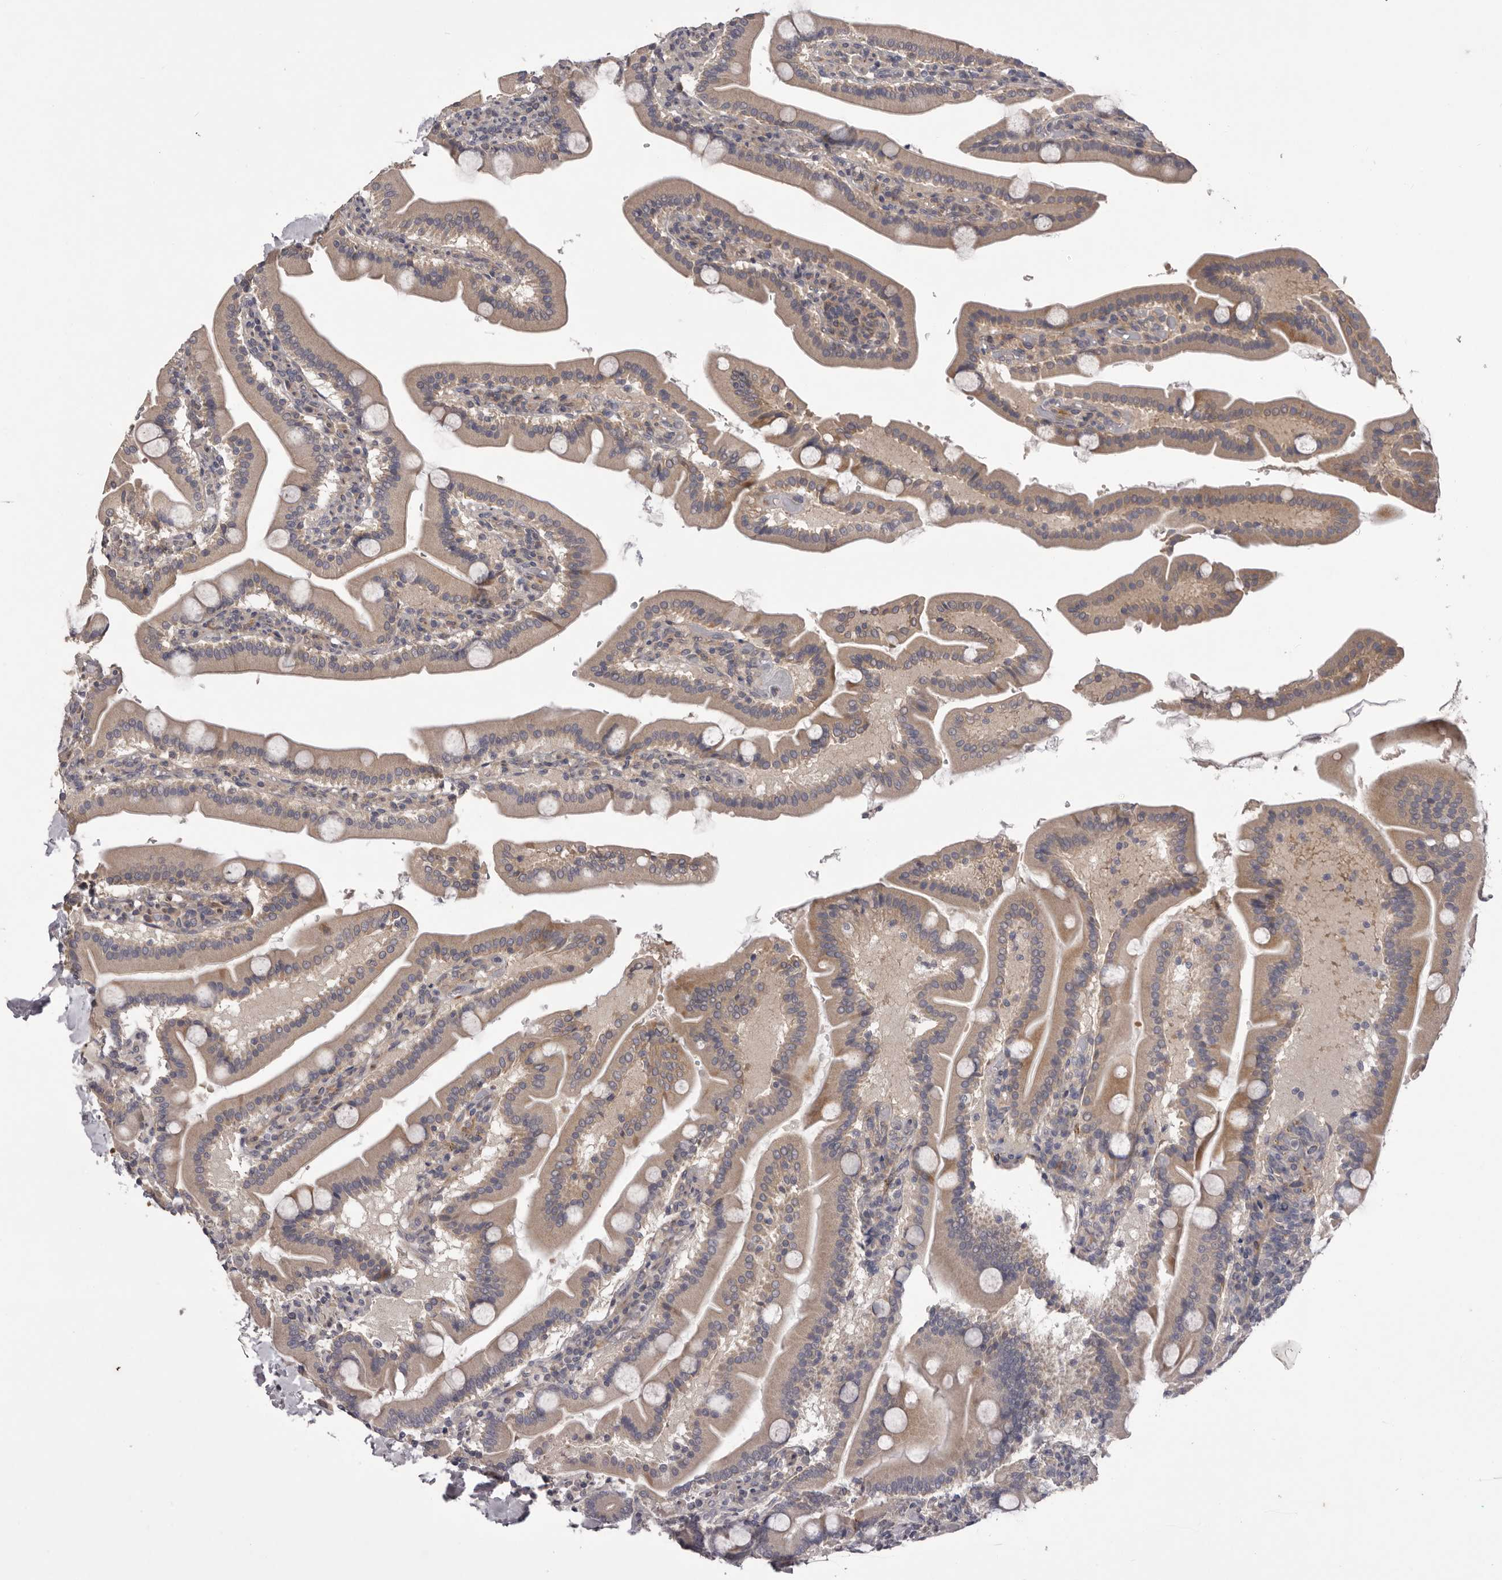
{"staining": {"intensity": "weak", "quantity": "25%-75%", "location": "cytoplasmic/membranous"}, "tissue": "duodenum", "cell_type": "Glandular cells", "image_type": "normal", "snomed": [{"axis": "morphology", "description": "Normal tissue, NOS"}, {"axis": "topography", "description": "Duodenum"}], "caption": "Brown immunohistochemical staining in benign human duodenum shows weak cytoplasmic/membranous positivity in approximately 25%-75% of glandular cells. The staining is performed using DAB (3,3'-diaminobenzidine) brown chromogen to label protein expression. The nuclei are counter-stained blue using hematoxylin.", "gene": "PNRC1", "patient": {"sex": "male", "age": 55}}